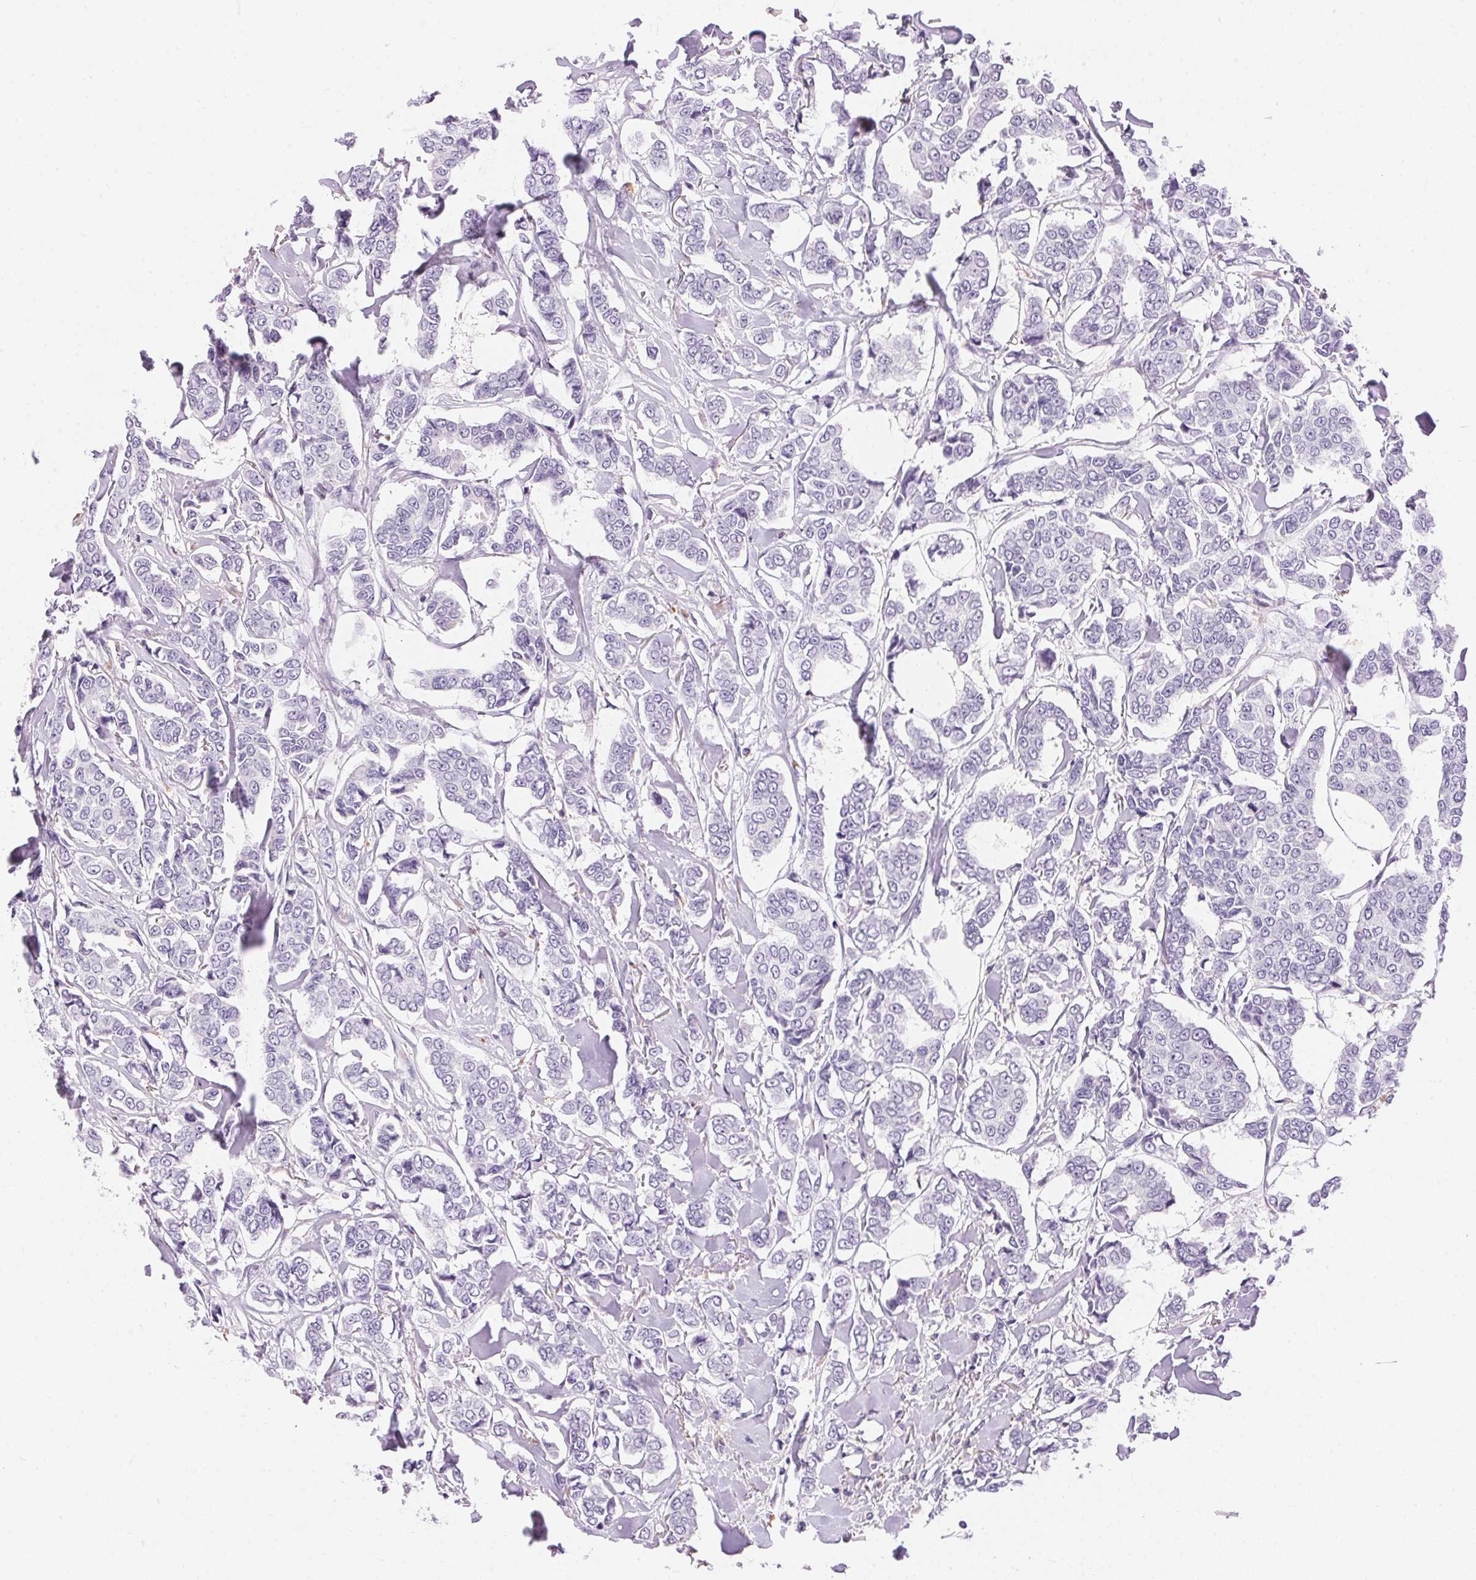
{"staining": {"intensity": "negative", "quantity": "none", "location": "none"}, "tissue": "breast cancer", "cell_type": "Tumor cells", "image_type": "cancer", "snomed": [{"axis": "morphology", "description": "Duct carcinoma"}, {"axis": "topography", "description": "Breast"}], "caption": "Breast cancer (infiltrating ductal carcinoma) was stained to show a protein in brown. There is no significant staining in tumor cells.", "gene": "PNLIPRP3", "patient": {"sex": "female", "age": 94}}